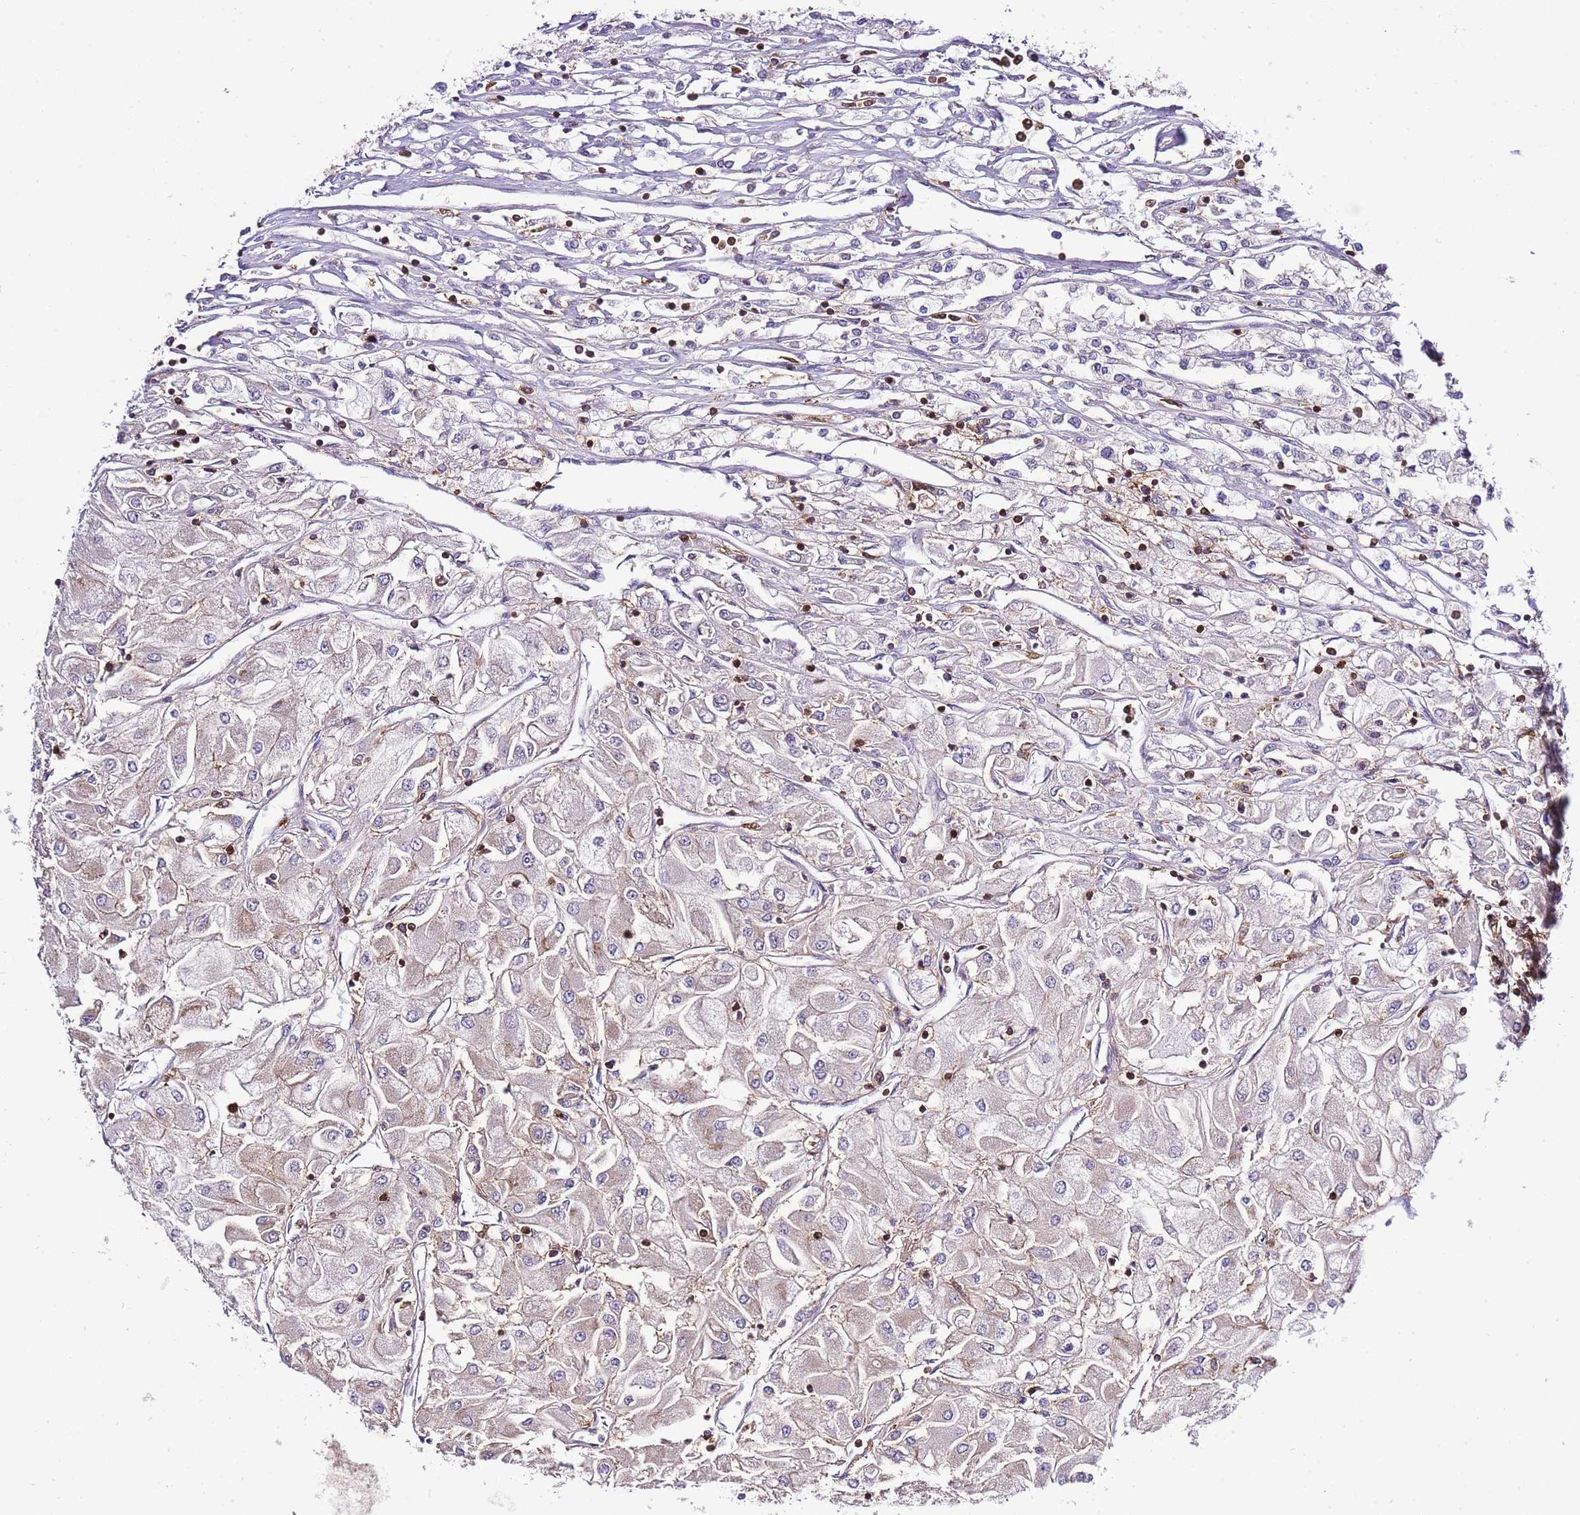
{"staining": {"intensity": "negative", "quantity": "none", "location": "none"}, "tissue": "renal cancer", "cell_type": "Tumor cells", "image_type": "cancer", "snomed": [{"axis": "morphology", "description": "Adenocarcinoma, NOS"}, {"axis": "topography", "description": "Kidney"}], "caption": "A high-resolution micrograph shows IHC staining of renal adenocarcinoma, which demonstrates no significant staining in tumor cells.", "gene": "EFHD1", "patient": {"sex": "male", "age": 80}}